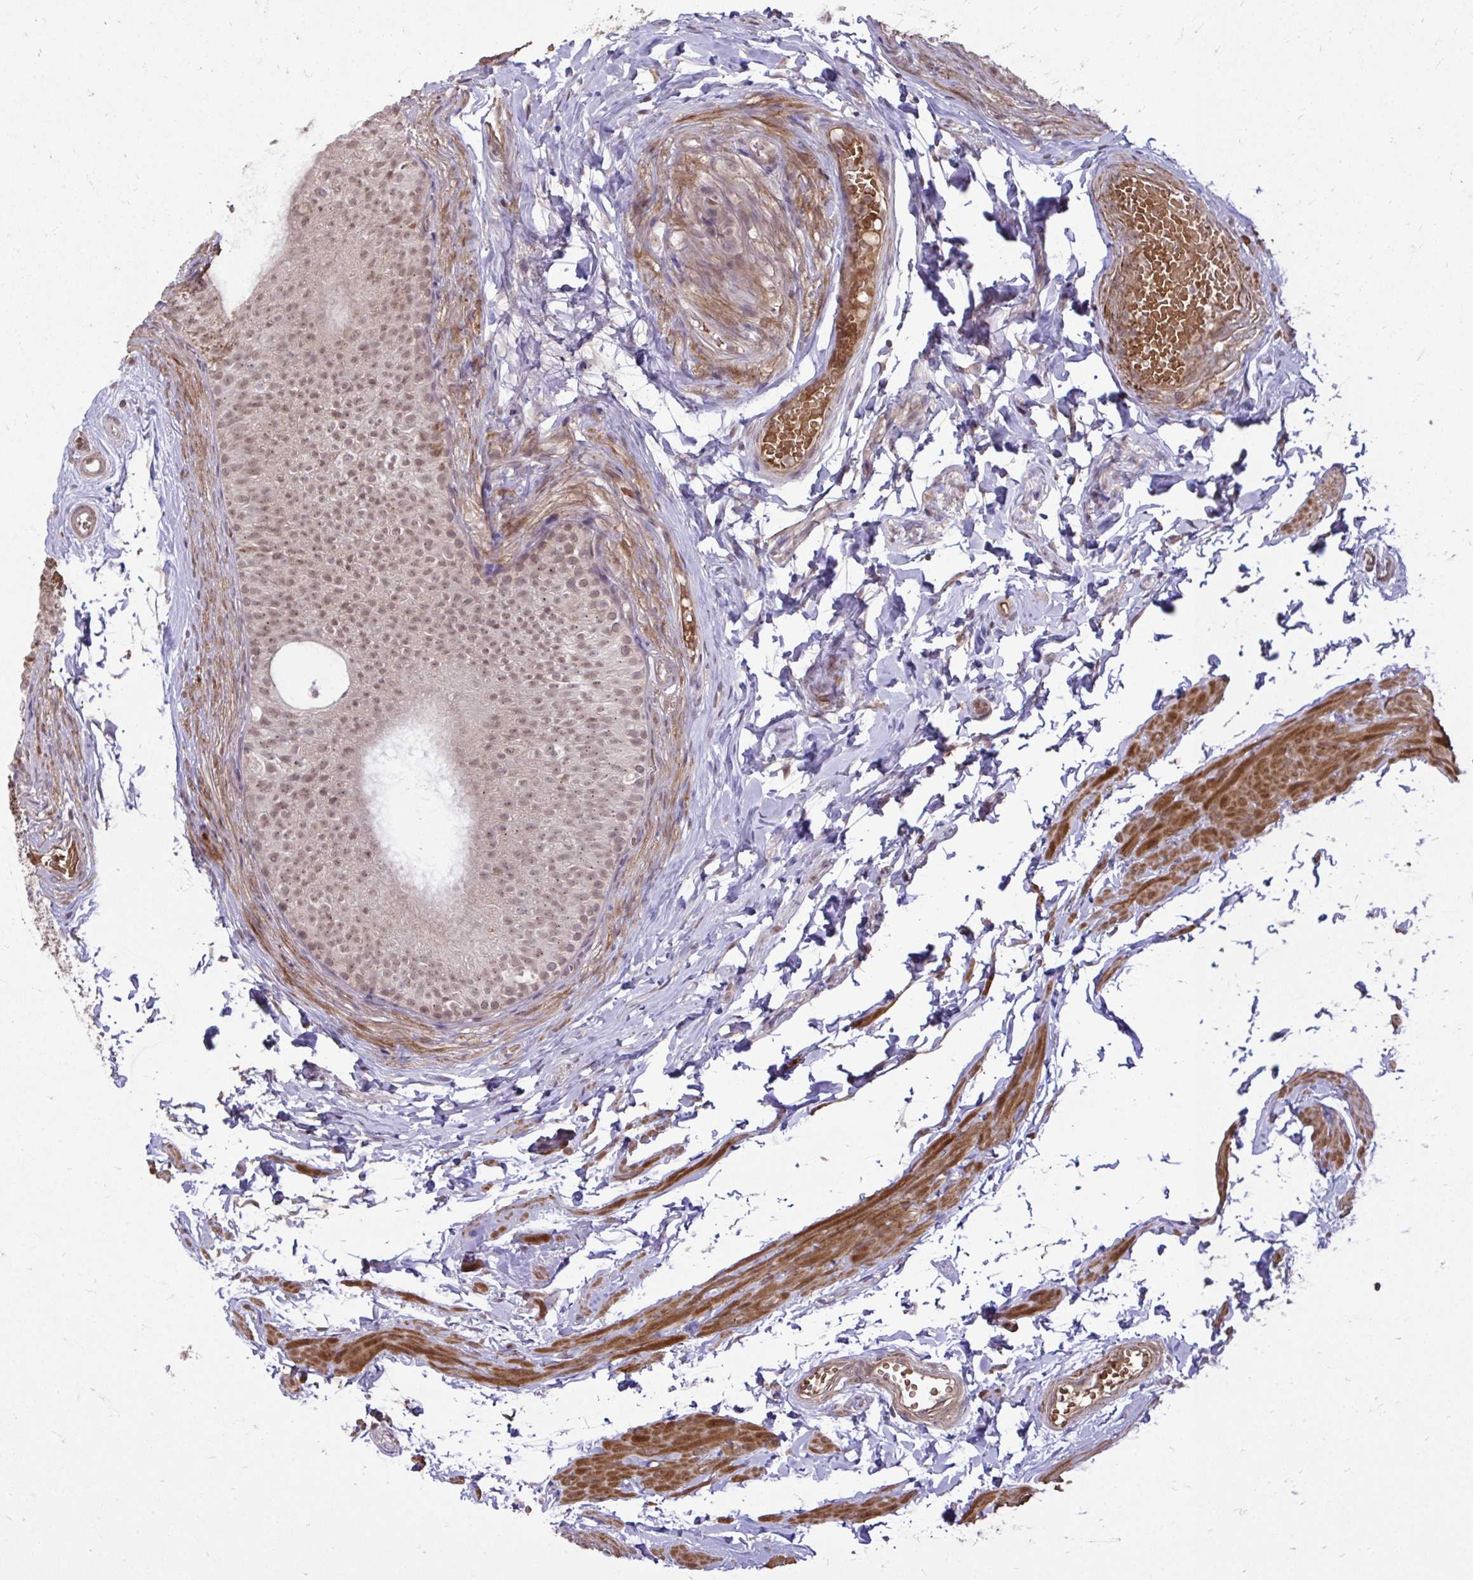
{"staining": {"intensity": "moderate", "quantity": ">75%", "location": "cytoplasmic/membranous,nuclear"}, "tissue": "epididymis", "cell_type": "Glandular cells", "image_type": "normal", "snomed": [{"axis": "morphology", "description": "Normal tissue, NOS"}, {"axis": "topography", "description": "Epididymis, spermatic cord, NOS"}, {"axis": "topography", "description": "Epididymis"}, {"axis": "topography", "description": "Peripheral nerve tissue"}], "caption": "Protein expression analysis of benign epididymis shows moderate cytoplasmic/membranous,nuclear expression in approximately >75% of glandular cells.", "gene": "ZSCAN9", "patient": {"sex": "male", "age": 29}}